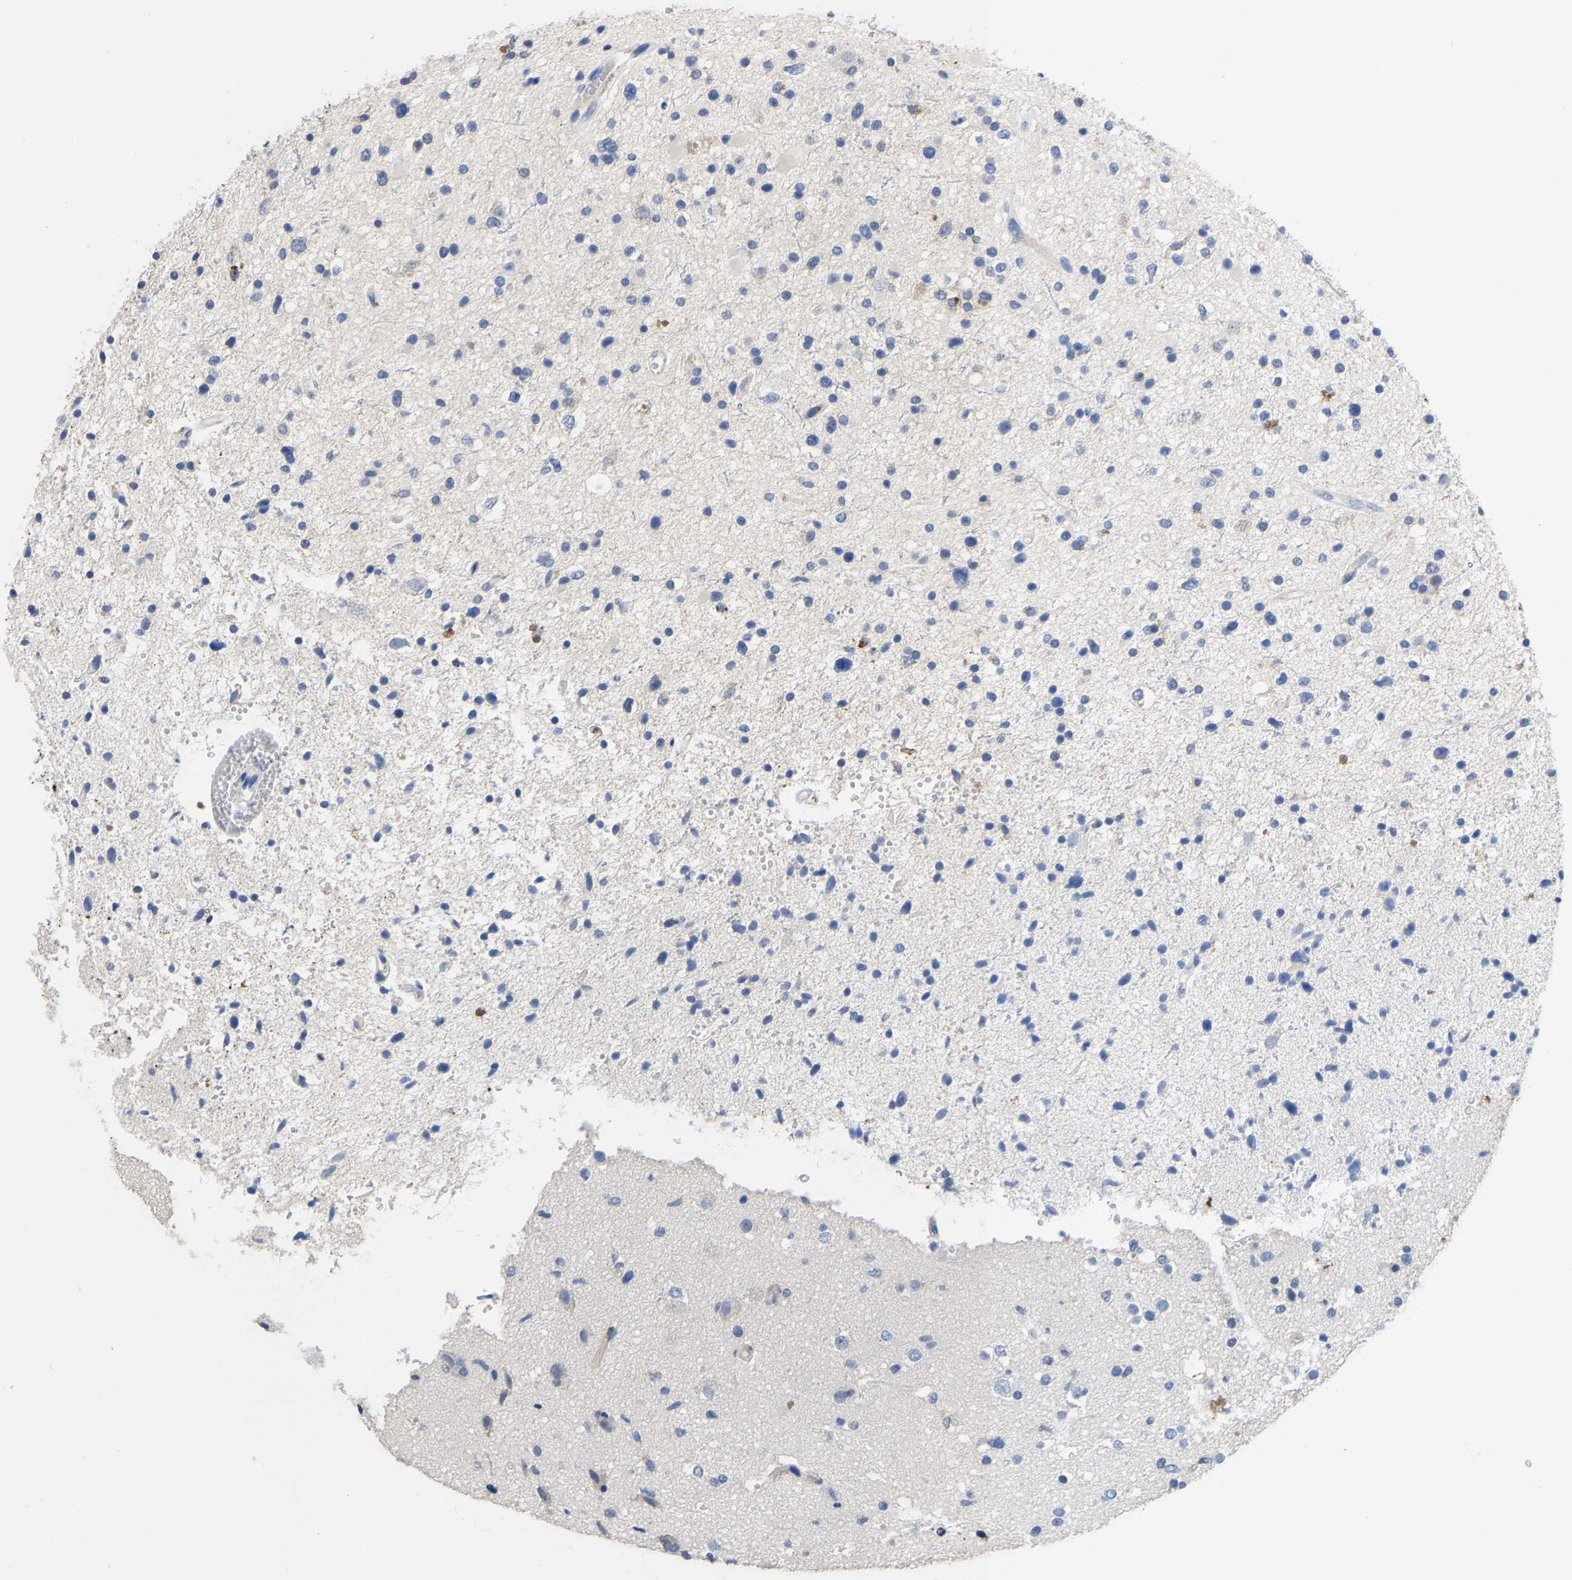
{"staining": {"intensity": "negative", "quantity": "none", "location": "none"}, "tissue": "glioma", "cell_type": "Tumor cells", "image_type": "cancer", "snomed": [{"axis": "morphology", "description": "Glioma, malignant, High grade"}, {"axis": "topography", "description": "Brain"}], "caption": "A high-resolution histopathology image shows immunohistochemistry staining of glioma, which reveals no significant expression in tumor cells.", "gene": "FGF18", "patient": {"sex": "male", "age": 33}}